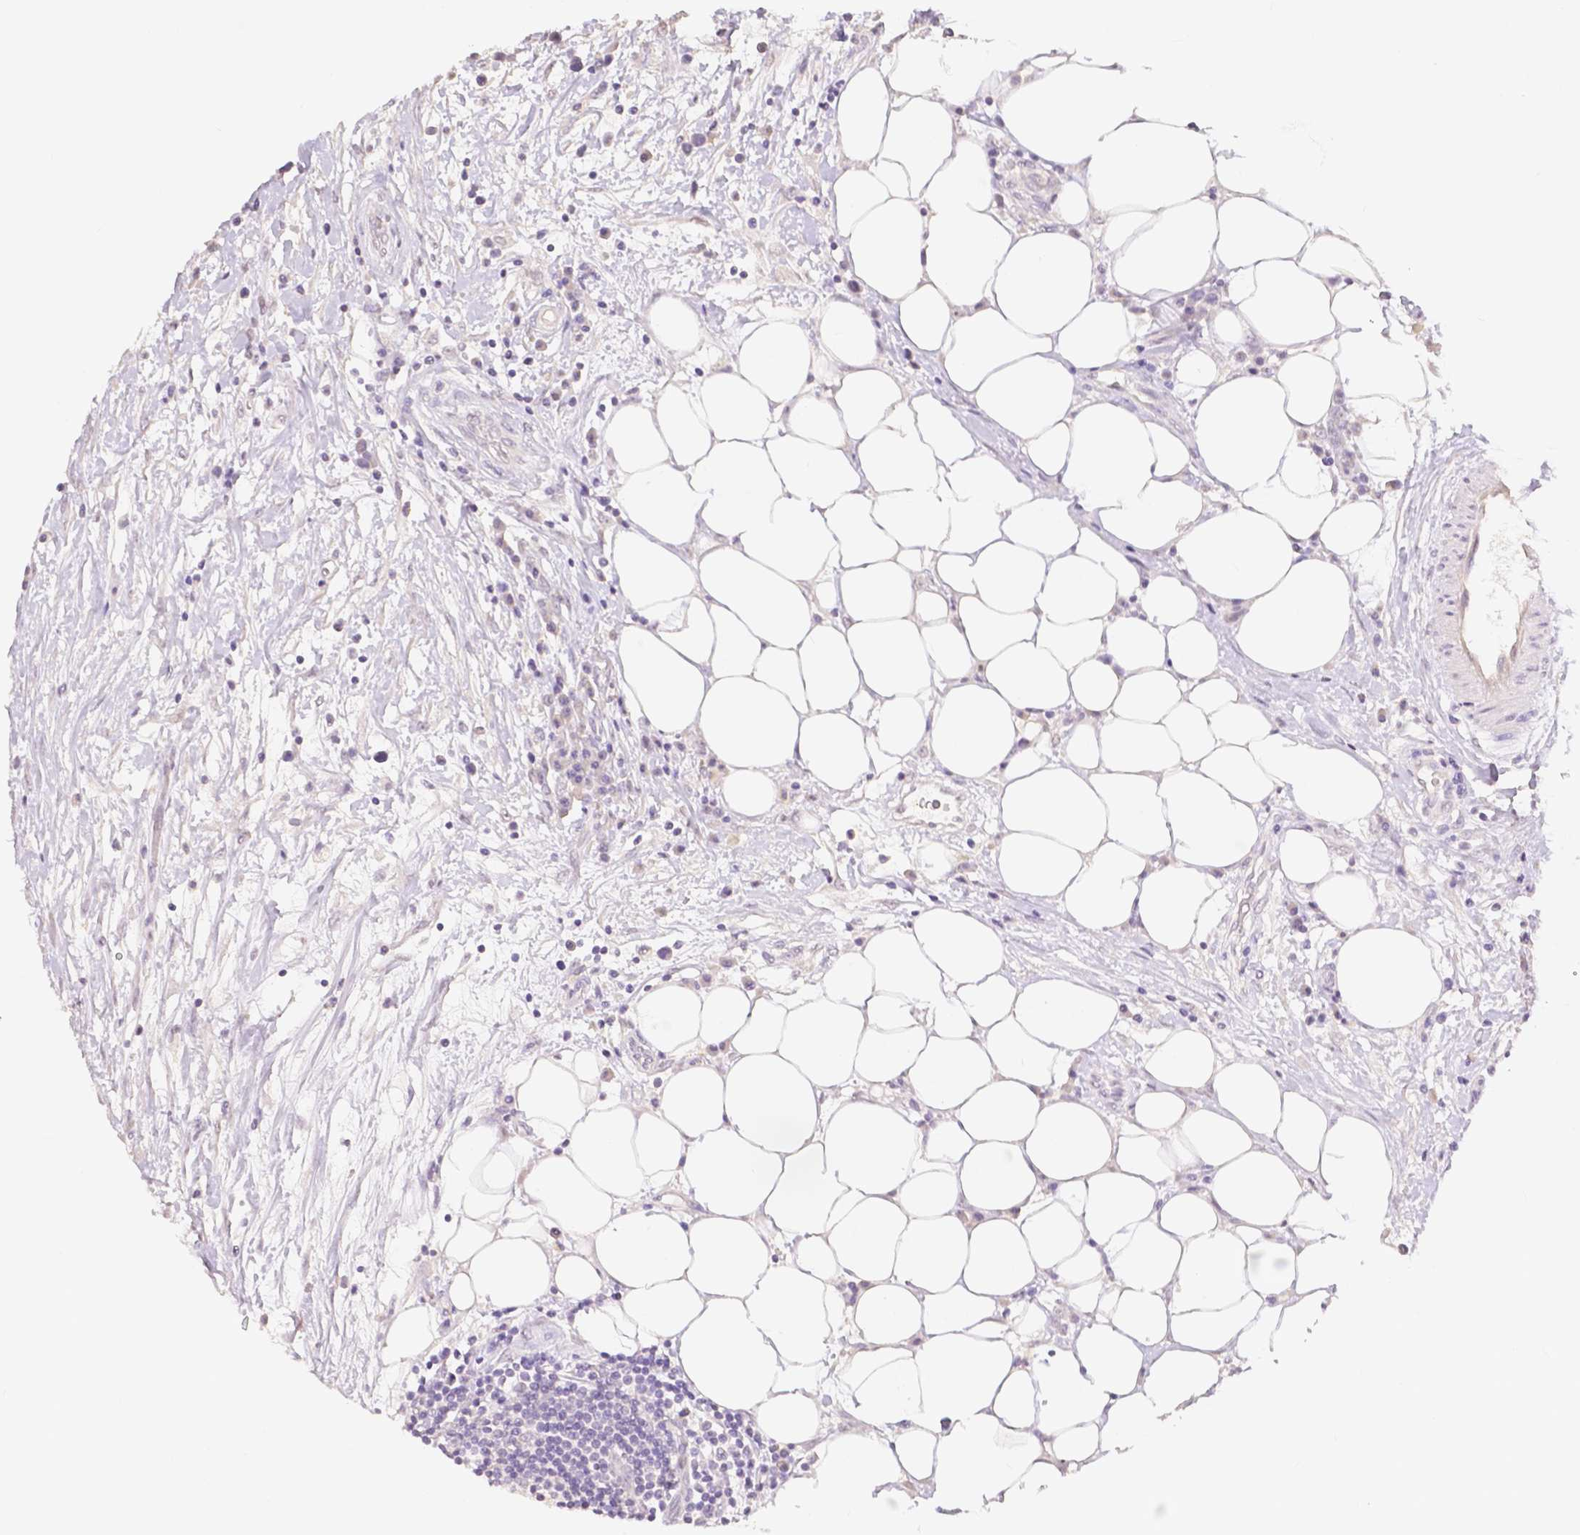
{"staining": {"intensity": "negative", "quantity": "none", "location": "none"}, "tissue": "lymphoma", "cell_type": "Tumor cells", "image_type": "cancer", "snomed": [{"axis": "morphology", "description": "Malignant lymphoma, non-Hodgkin's type, High grade"}, {"axis": "topography", "description": "Soft tissue"}], "caption": "High magnification brightfield microscopy of lymphoma stained with DAB (3,3'-diaminobenzidine) (brown) and counterstained with hematoxylin (blue): tumor cells show no significant positivity.", "gene": "OCLN", "patient": {"sex": "female", "age": 56}}